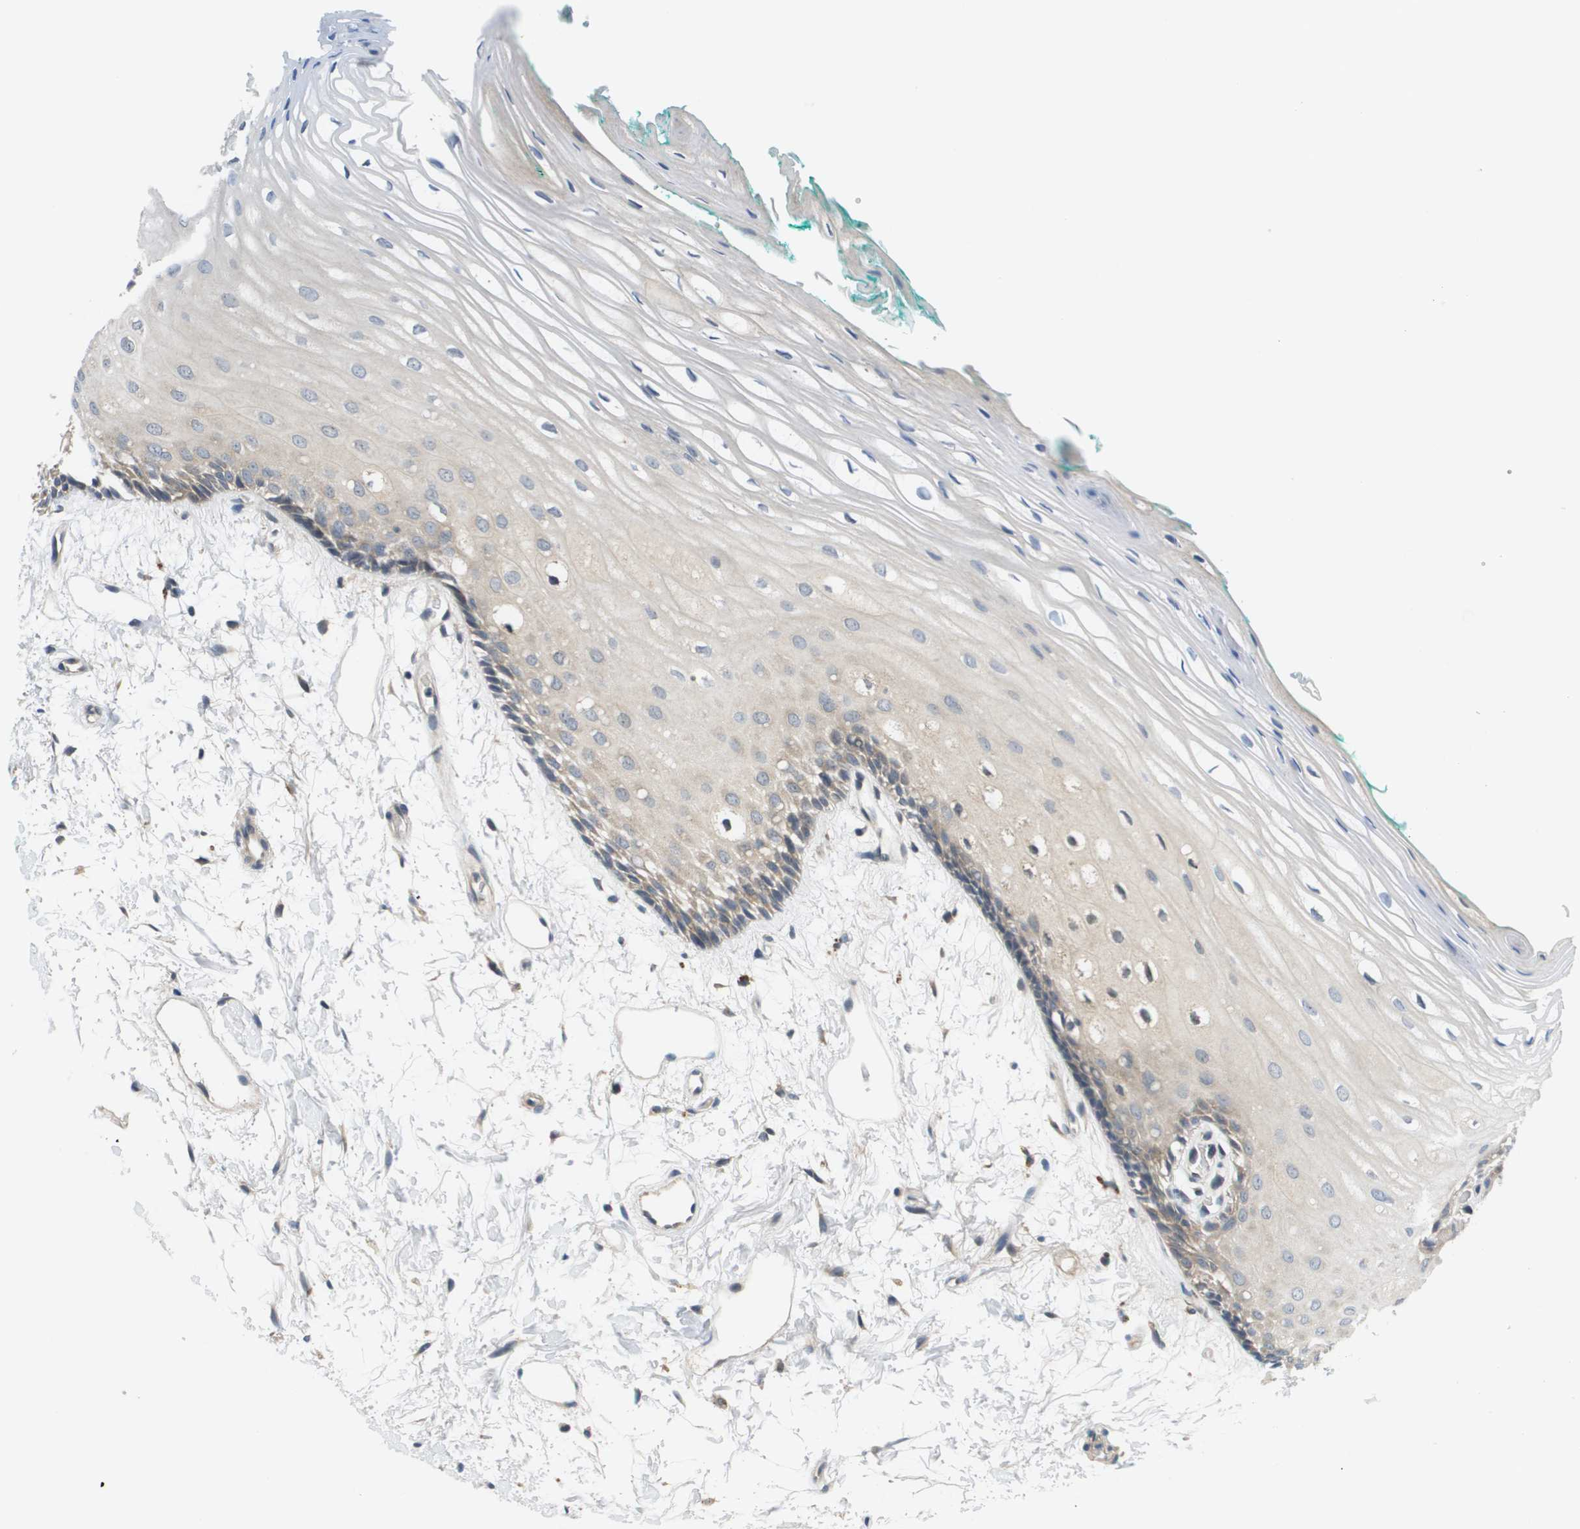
{"staining": {"intensity": "negative", "quantity": "none", "location": "none"}, "tissue": "oral mucosa", "cell_type": "Squamous epithelial cells", "image_type": "normal", "snomed": [{"axis": "morphology", "description": "Normal tissue, NOS"}, {"axis": "topography", "description": "Skeletal muscle"}, {"axis": "topography", "description": "Oral tissue"}, {"axis": "topography", "description": "Peripheral nerve tissue"}], "caption": "Oral mucosa was stained to show a protein in brown. There is no significant positivity in squamous epithelial cells.", "gene": "SLC25A20", "patient": {"sex": "female", "age": 84}}